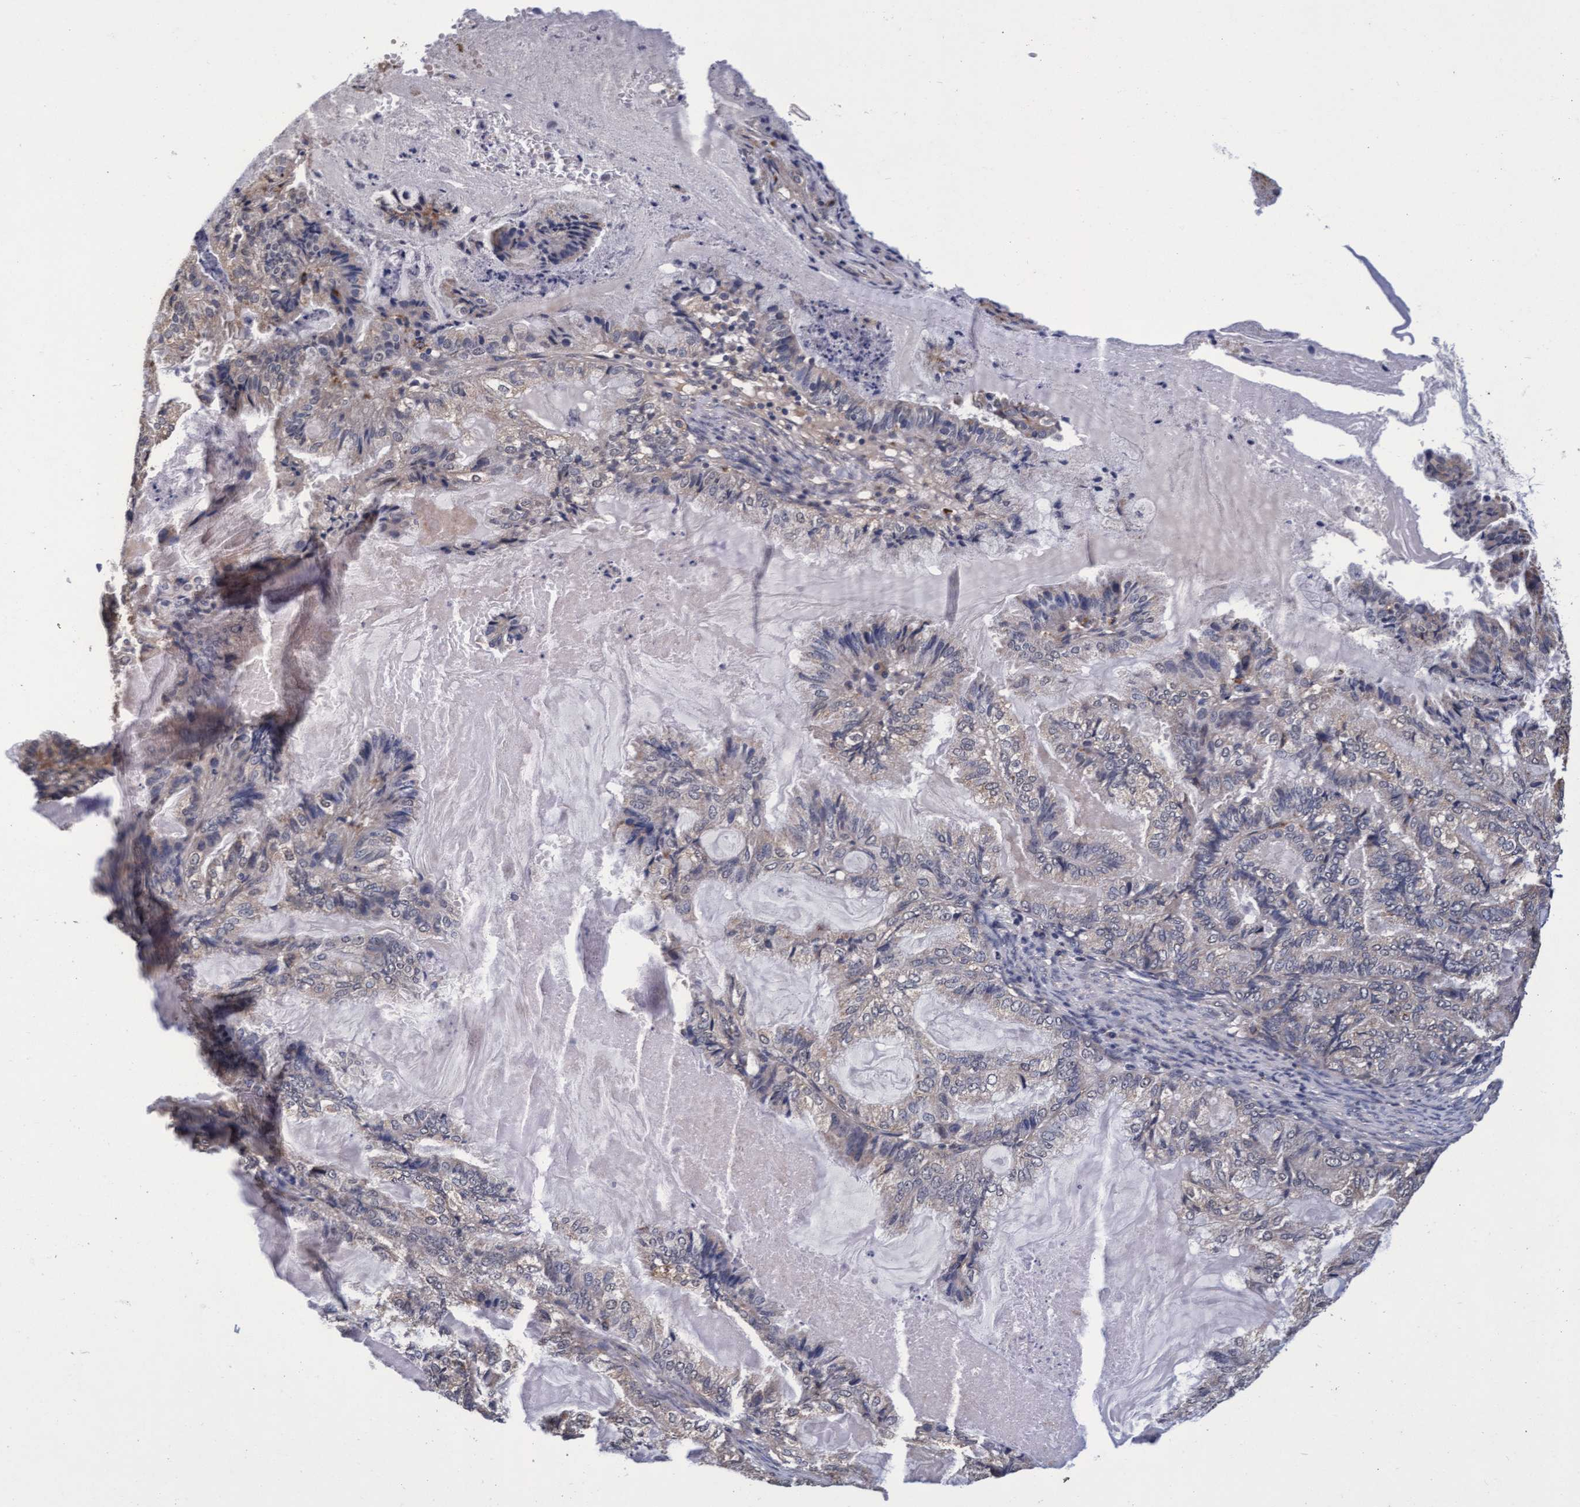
{"staining": {"intensity": "weak", "quantity": "<25%", "location": "cytoplasmic/membranous"}, "tissue": "endometrial cancer", "cell_type": "Tumor cells", "image_type": "cancer", "snomed": [{"axis": "morphology", "description": "Adenocarcinoma, NOS"}, {"axis": "topography", "description": "Endometrium"}], "caption": "DAB immunohistochemical staining of human adenocarcinoma (endometrial) displays no significant positivity in tumor cells.", "gene": "CPQ", "patient": {"sex": "female", "age": 86}}